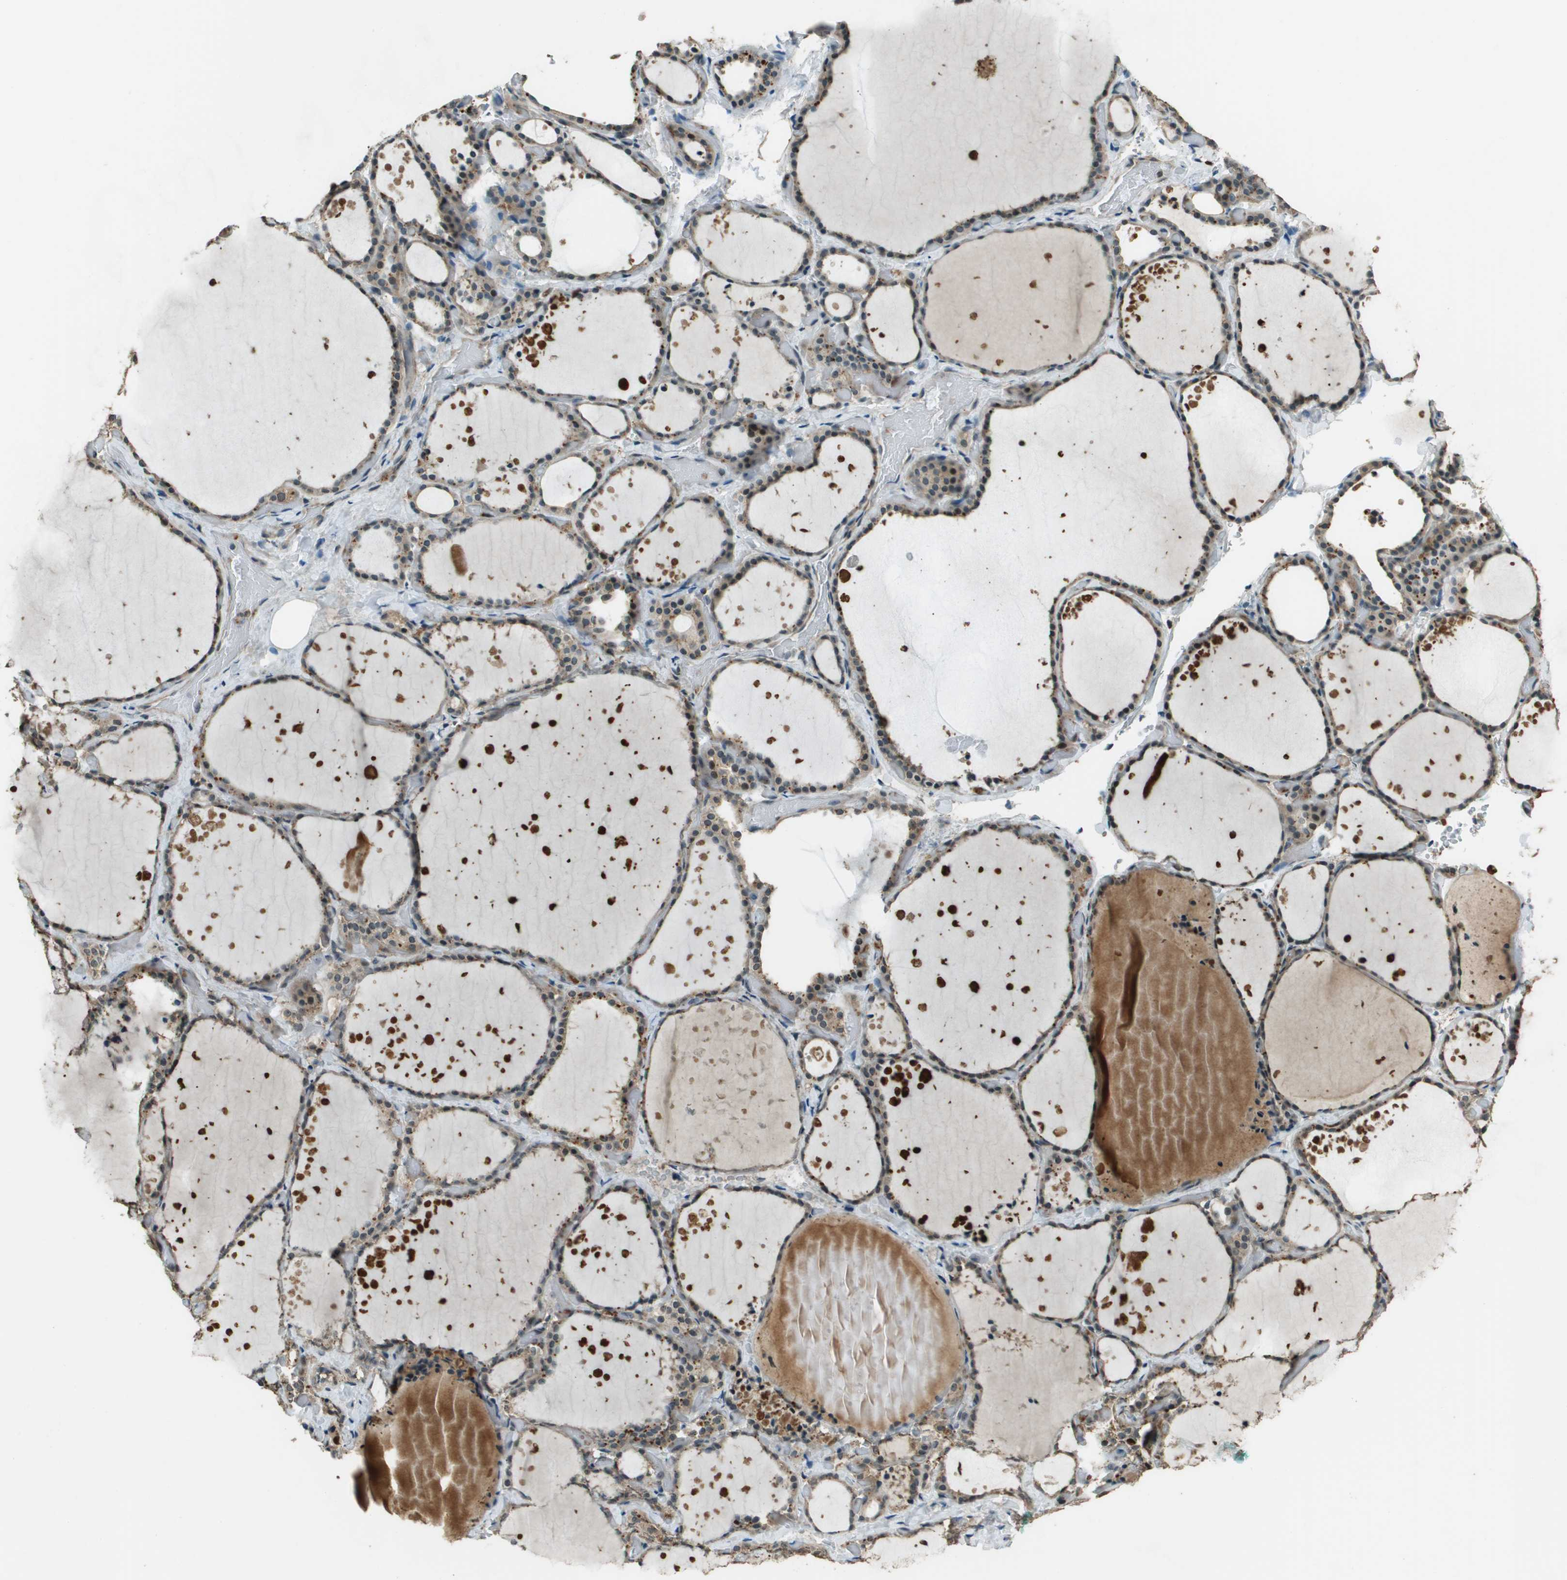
{"staining": {"intensity": "moderate", "quantity": ">75%", "location": "cytoplasmic/membranous"}, "tissue": "thyroid gland", "cell_type": "Glandular cells", "image_type": "normal", "snomed": [{"axis": "morphology", "description": "Normal tissue, NOS"}, {"axis": "topography", "description": "Thyroid gland"}], "caption": "The image displays a brown stain indicating the presence of a protein in the cytoplasmic/membranous of glandular cells in thyroid gland. (Brightfield microscopy of DAB IHC at high magnification).", "gene": "SDC3", "patient": {"sex": "female", "age": 44}}